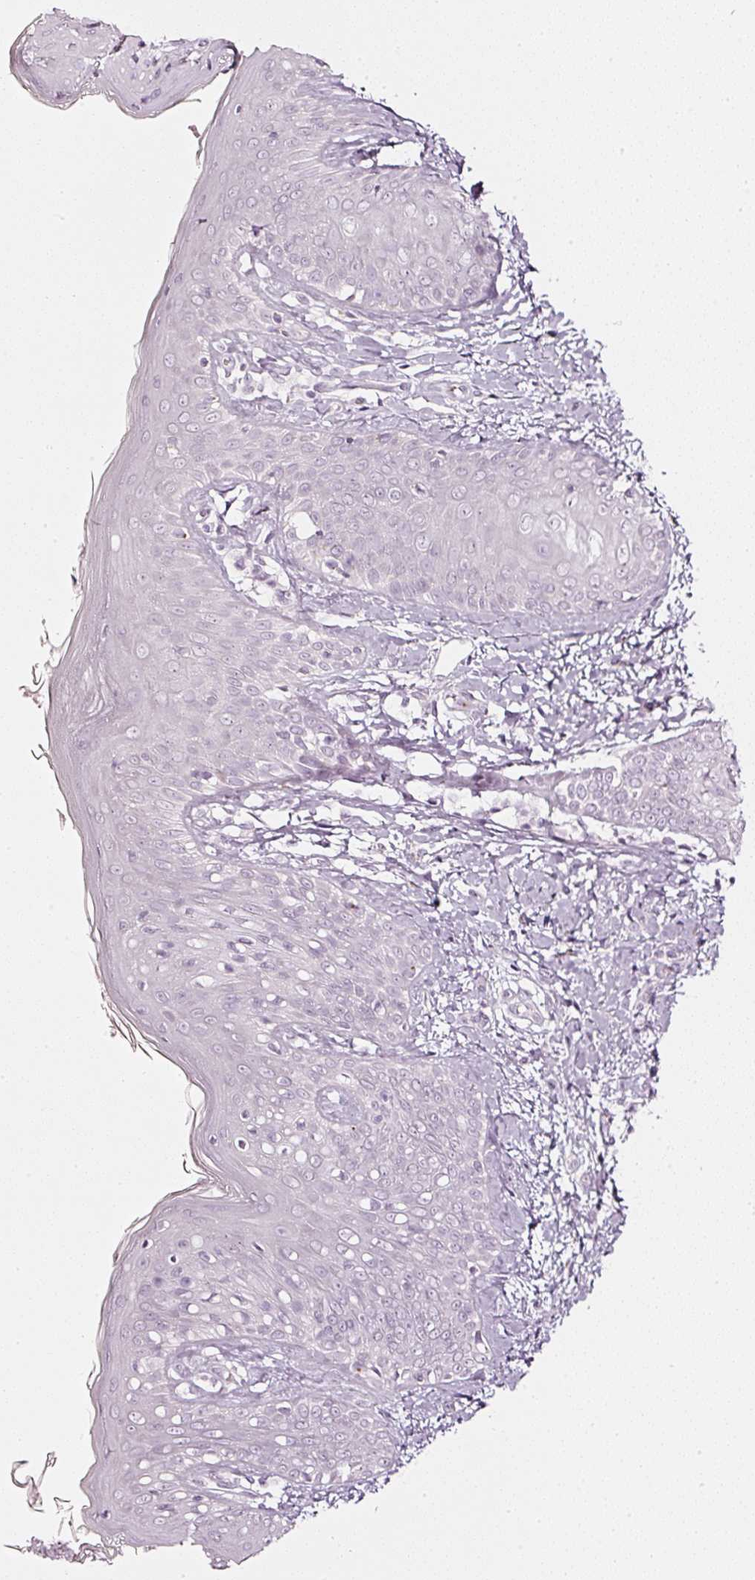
{"staining": {"intensity": "weak", "quantity": "<25%", "location": "cytoplasmic/membranous"}, "tissue": "skin", "cell_type": "Fibroblasts", "image_type": "normal", "snomed": [{"axis": "morphology", "description": "Normal tissue, NOS"}, {"axis": "topography", "description": "Skin"}], "caption": "High power microscopy micrograph of an immunohistochemistry image of normal skin, revealing no significant expression in fibroblasts.", "gene": "SDF4", "patient": {"sex": "male", "age": 16}}